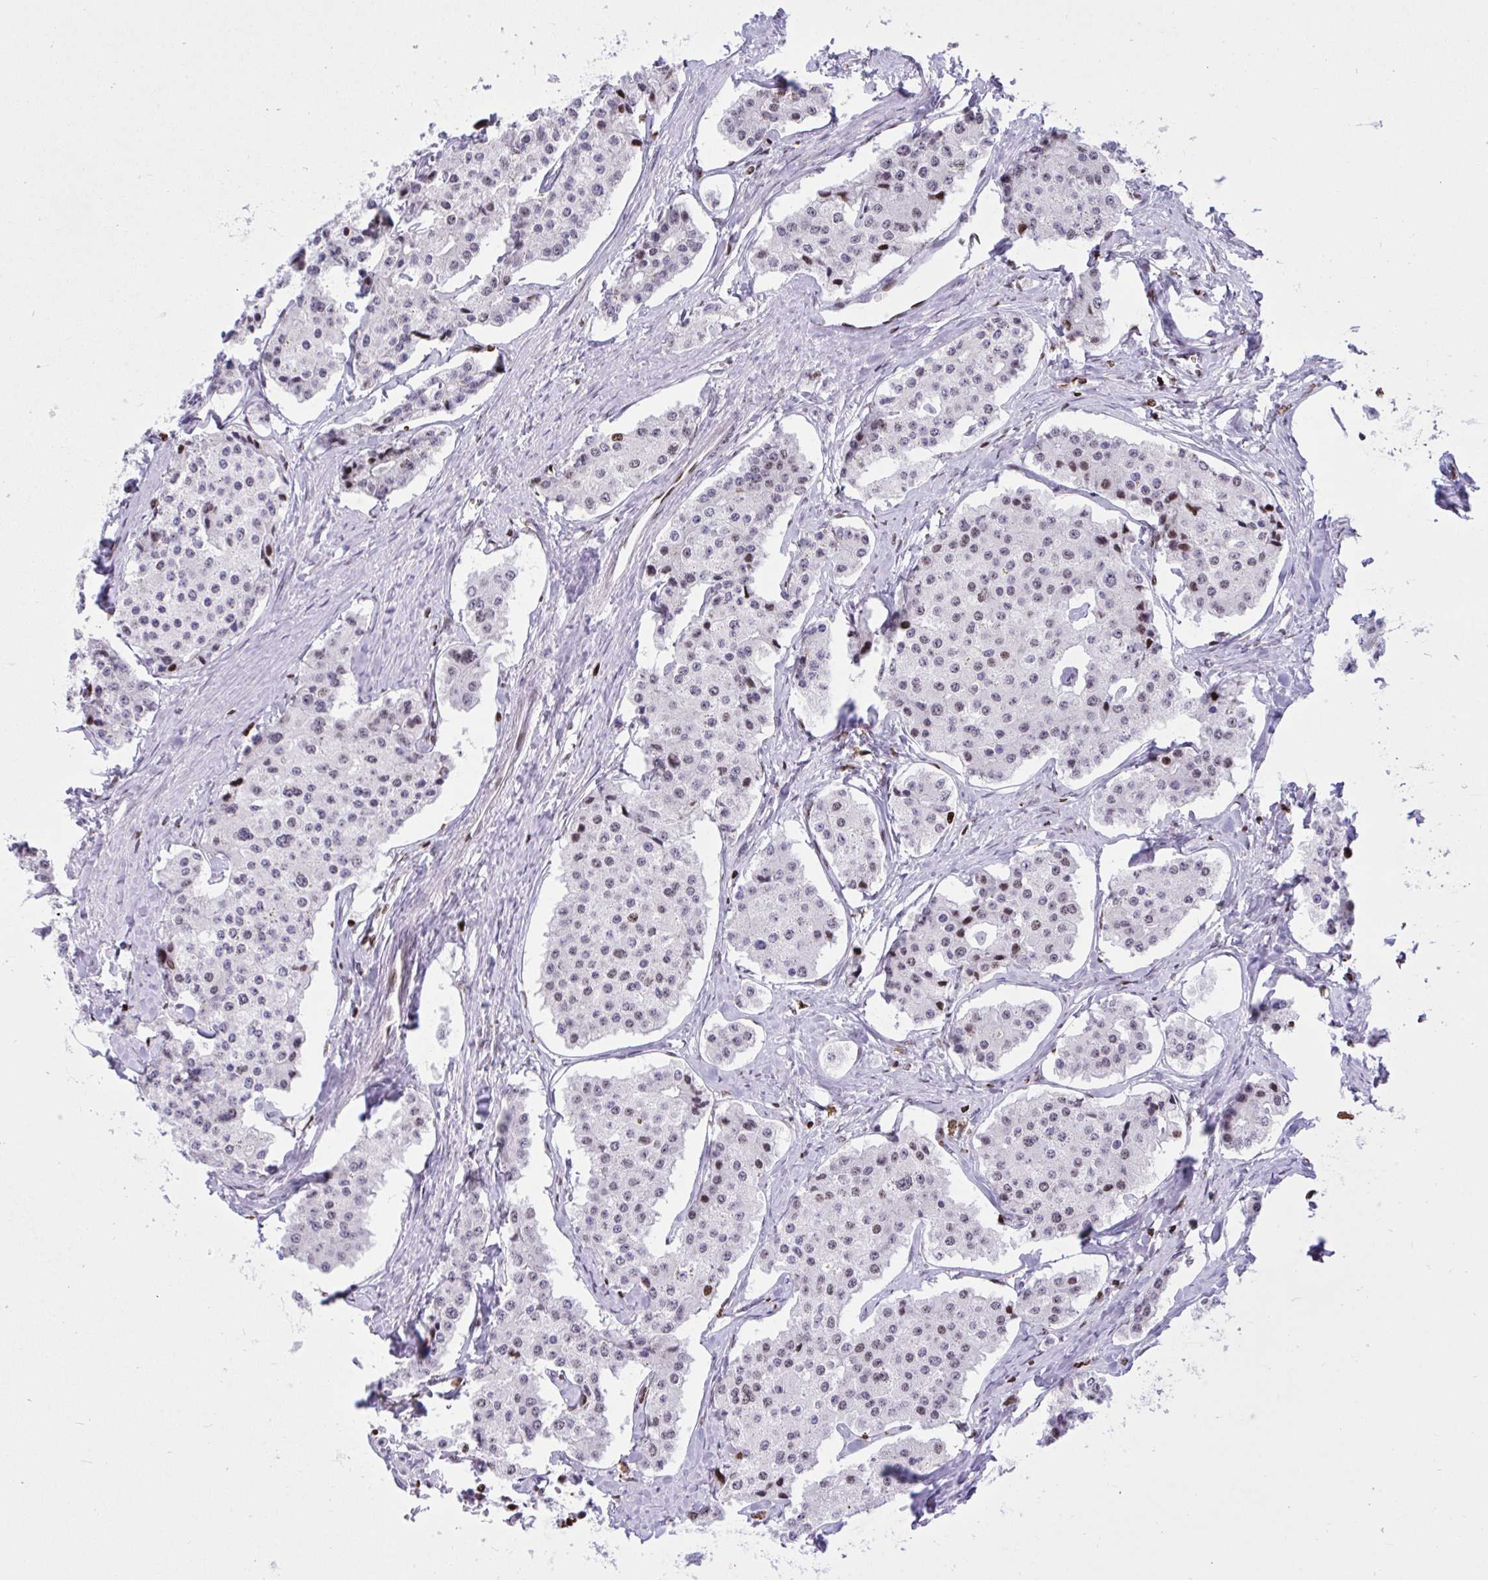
{"staining": {"intensity": "weak", "quantity": "<25%", "location": "nuclear"}, "tissue": "carcinoid", "cell_type": "Tumor cells", "image_type": "cancer", "snomed": [{"axis": "morphology", "description": "Carcinoid, malignant, NOS"}, {"axis": "topography", "description": "Small intestine"}], "caption": "Protein analysis of carcinoid (malignant) exhibits no significant expression in tumor cells.", "gene": "HMGB2", "patient": {"sex": "female", "age": 65}}